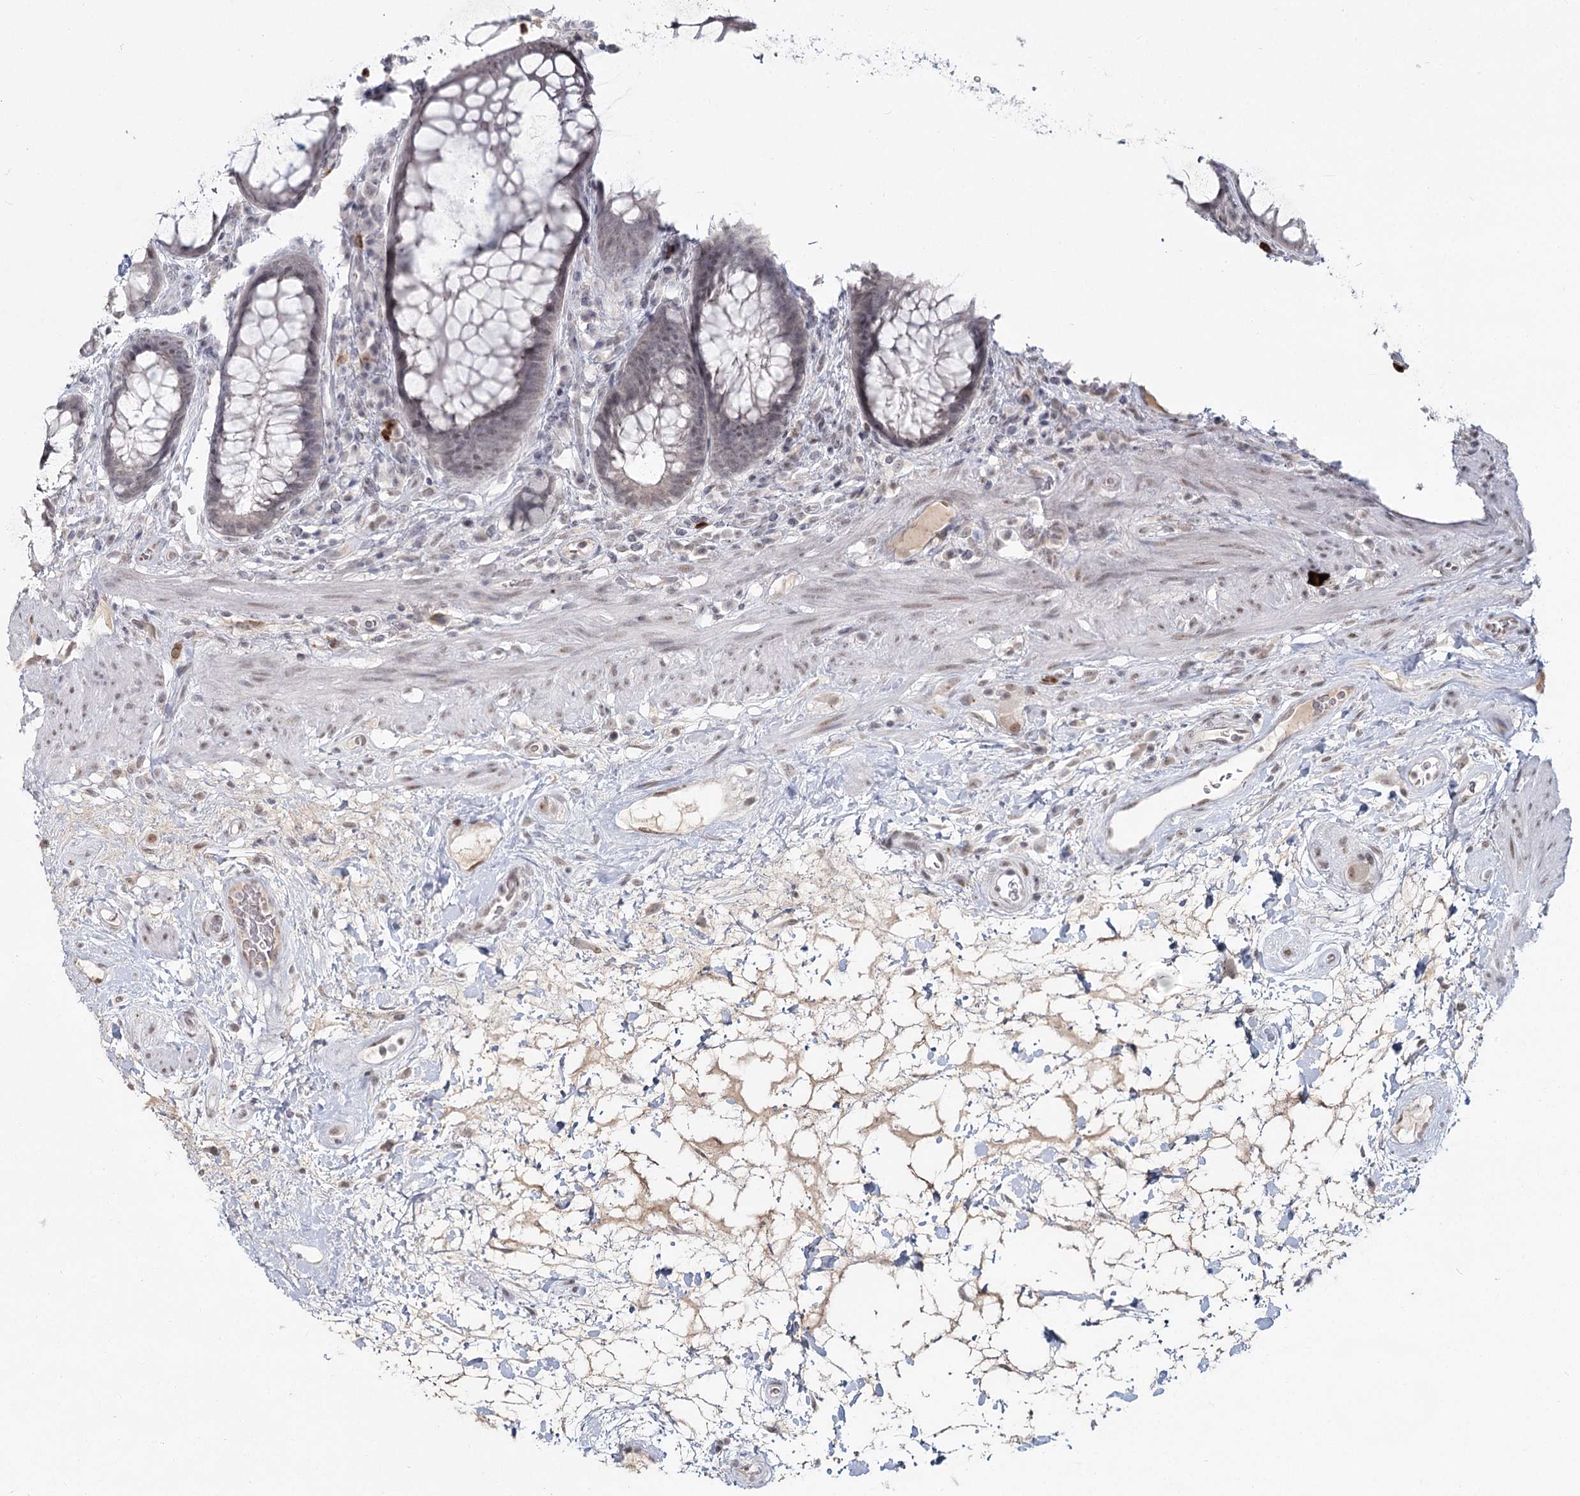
{"staining": {"intensity": "negative", "quantity": "none", "location": "none"}, "tissue": "rectum", "cell_type": "Glandular cells", "image_type": "normal", "snomed": [{"axis": "morphology", "description": "Normal tissue, NOS"}, {"axis": "topography", "description": "Rectum"}], "caption": "This is an IHC micrograph of normal human rectum. There is no staining in glandular cells.", "gene": "LY6G5C", "patient": {"sex": "male", "age": 64}}